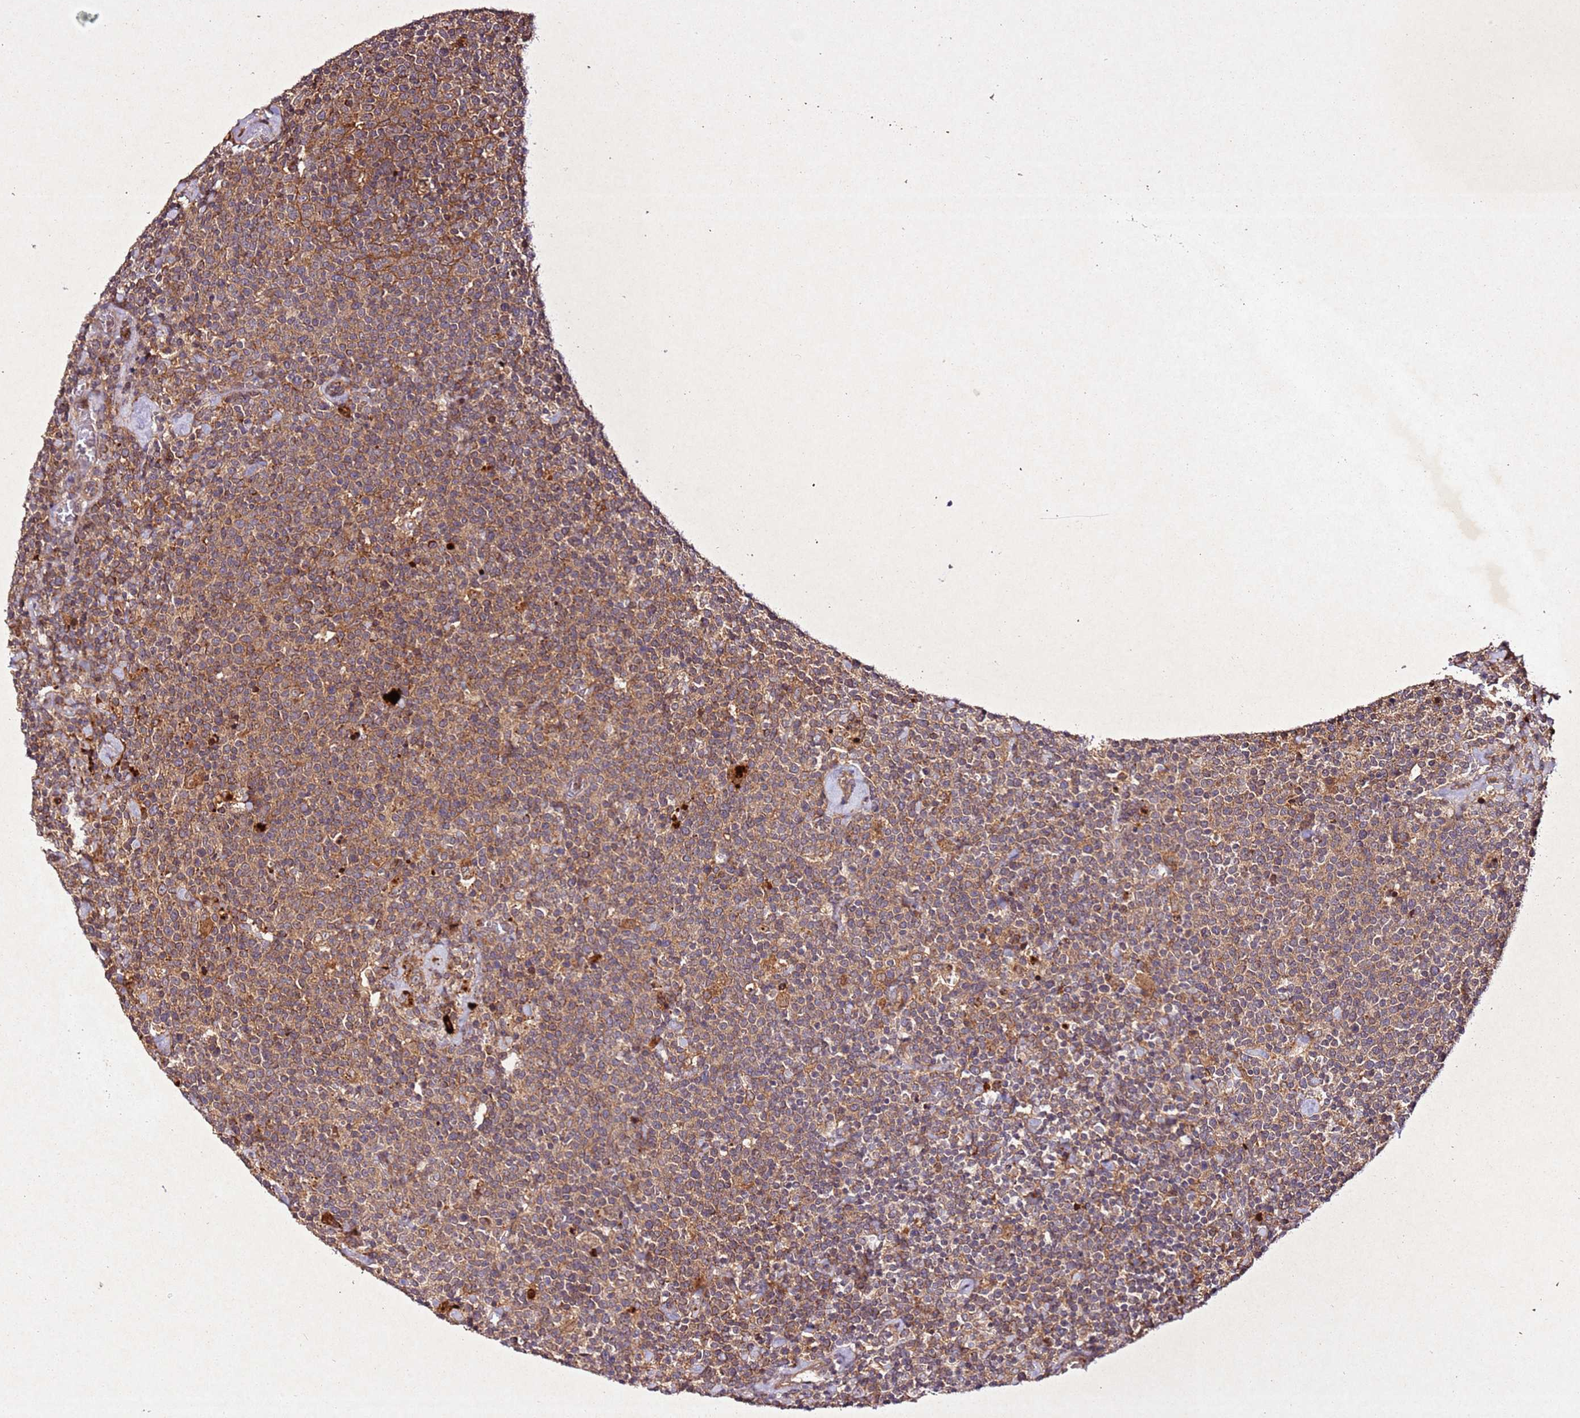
{"staining": {"intensity": "moderate", "quantity": ">75%", "location": "cytoplasmic/membranous"}, "tissue": "lymphoma", "cell_type": "Tumor cells", "image_type": "cancer", "snomed": [{"axis": "morphology", "description": "Malignant lymphoma, non-Hodgkin's type, High grade"}, {"axis": "topography", "description": "Lymph node"}], "caption": "This histopathology image reveals IHC staining of human malignant lymphoma, non-Hodgkin's type (high-grade), with medium moderate cytoplasmic/membranous expression in approximately >75% of tumor cells.", "gene": "PTMA", "patient": {"sex": "male", "age": 61}}